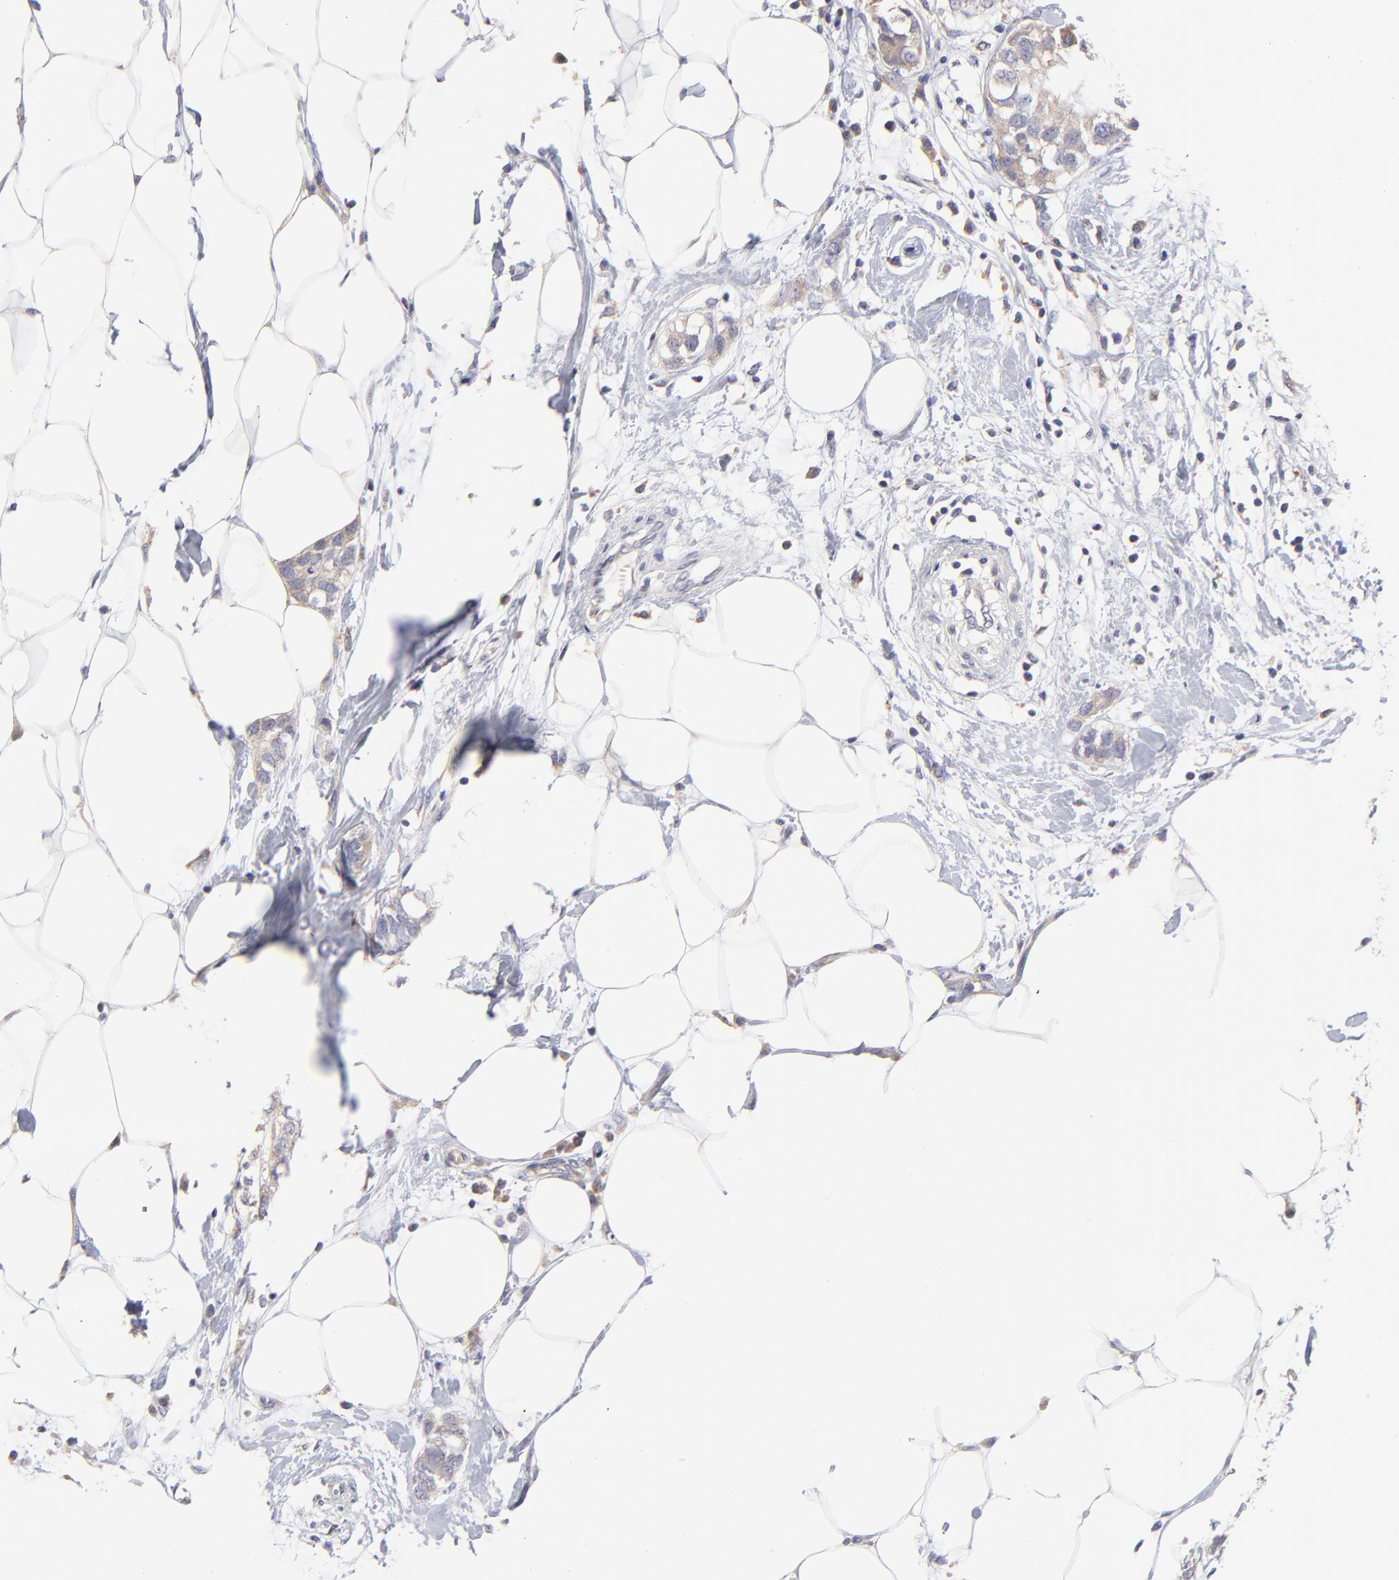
{"staining": {"intensity": "weak", "quantity": ">75%", "location": "cytoplasmic/membranous"}, "tissue": "breast cancer", "cell_type": "Tumor cells", "image_type": "cancer", "snomed": [{"axis": "morphology", "description": "Normal tissue, NOS"}, {"axis": "morphology", "description": "Duct carcinoma"}, {"axis": "topography", "description": "Breast"}], "caption": "Tumor cells exhibit low levels of weak cytoplasmic/membranous expression in approximately >75% of cells in breast infiltrating ductal carcinoma.", "gene": "GCSAM", "patient": {"sex": "female", "age": 50}}